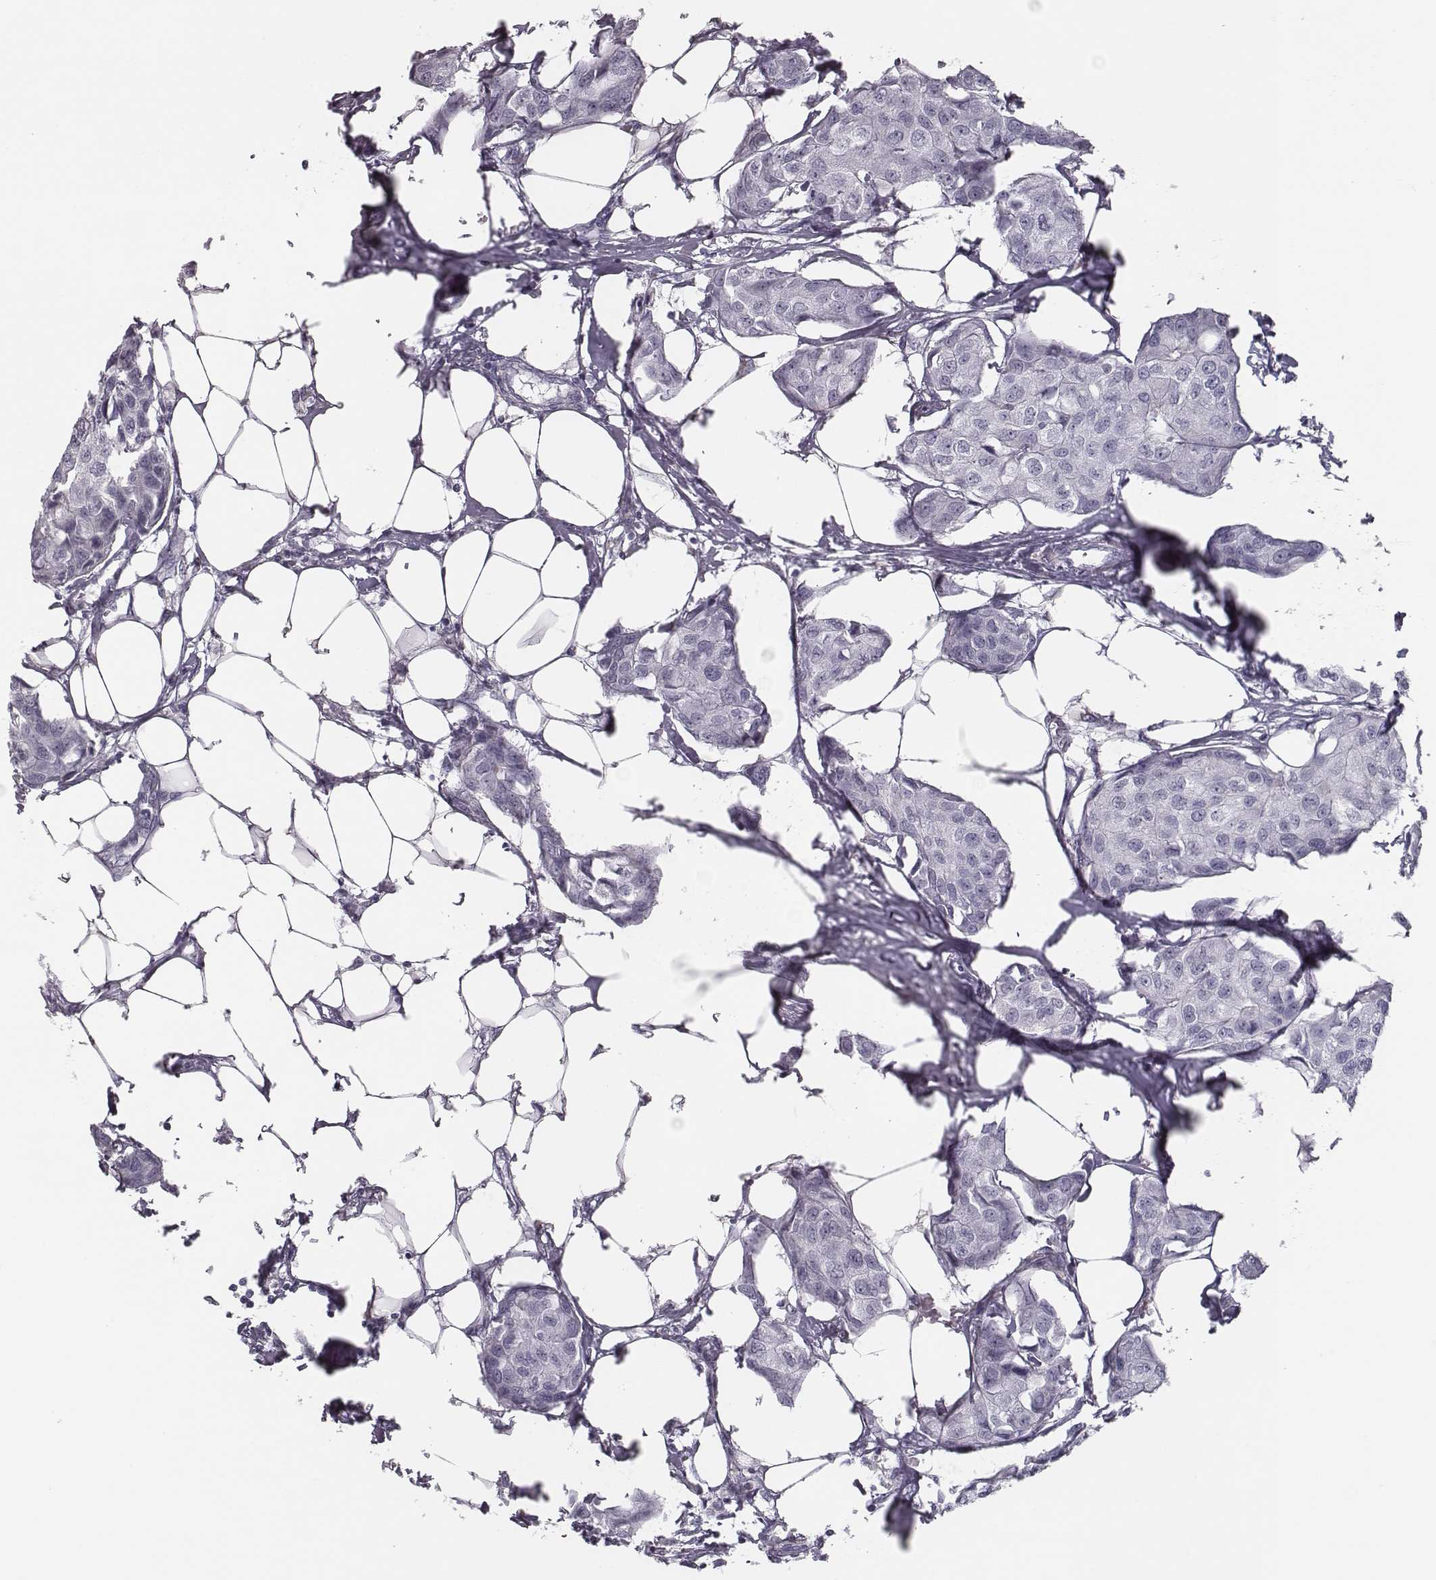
{"staining": {"intensity": "negative", "quantity": "none", "location": "none"}, "tissue": "breast cancer", "cell_type": "Tumor cells", "image_type": "cancer", "snomed": [{"axis": "morphology", "description": "Duct carcinoma"}, {"axis": "topography", "description": "Breast"}], "caption": "DAB (3,3'-diaminobenzidine) immunohistochemical staining of human breast cancer displays no significant staining in tumor cells. (DAB immunohistochemistry, high magnification).", "gene": "SEPTIN14", "patient": {"sex": "female", "age": 80}}